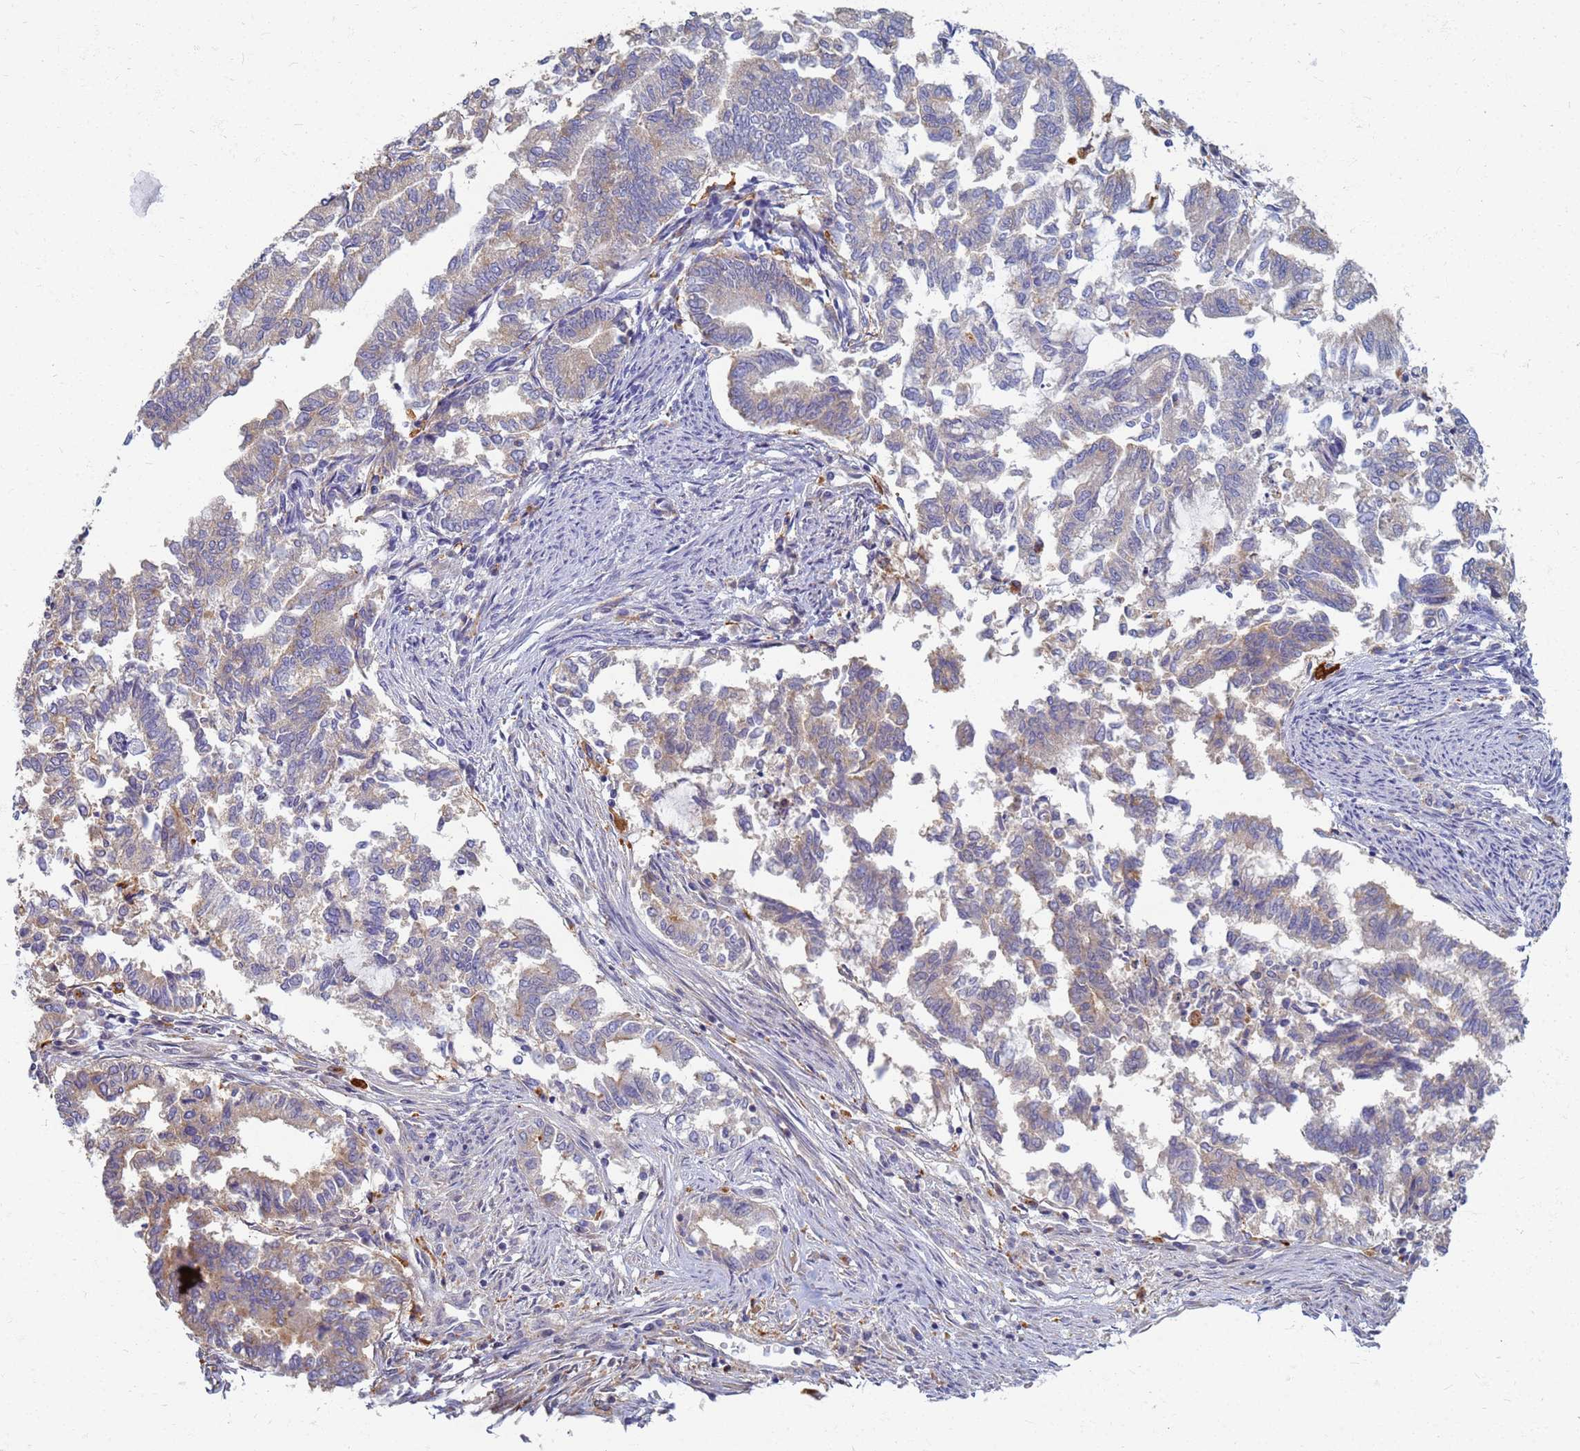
{"staining": {"intensity": "weak", "quantity": "25%-75%", "location": "cytoplasmic/membranous"}, "tissue": "endometrial cancer", "cell_type": "Tumor cells", "image_type": "cancer", "snomed": [{"axis": "morphology", "description": "Adenocarcinoma, NOS"}, {"axis": "topography", "description": "Endometrium"}], "caption": "Human adenocarcinoma (endometrial) stained with a protein marker reveals weak staining in tumor cells.", "gene": "ATP6V1E1", "patient": {"sex": "female", "age": 79}}